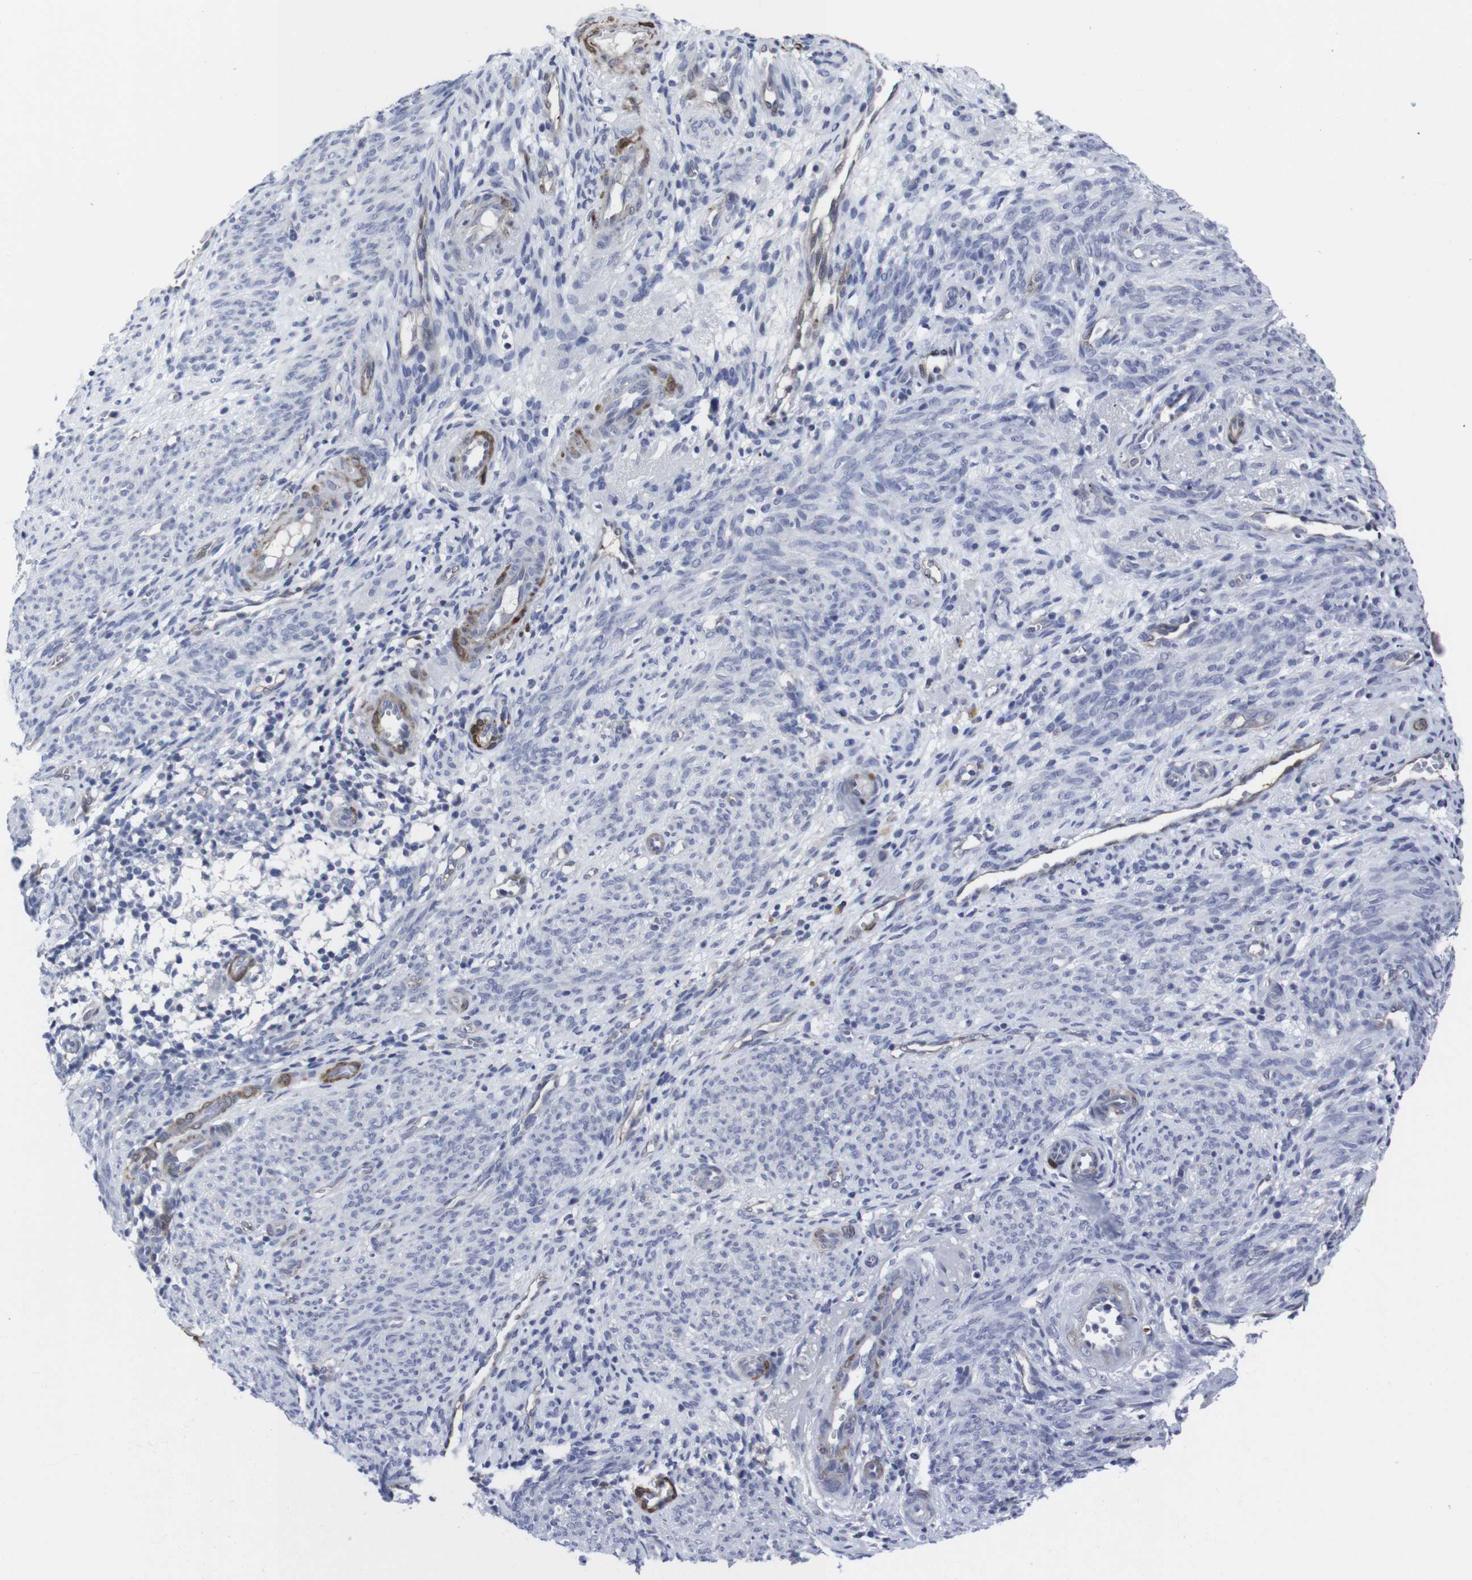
{"staining": {"intensity": "negative", "quantity": "none", "location": "none"}, "tissue": "endometrium", "cell_type": "Cells in endometrial stroma", "image_type": "normal", "snomed": [{"axis": "morphology", "description": "Normal tissue, NOS"}, {"axis": "morphology", "description": "Adenocarcinoma, NOS"}, {"axis": "topography", "description": "Endometrium"}, {"axis": "topography", "description": "Ovary"}], "caption": "High power microscopy micrograph of an immunohistochemistry (IHC) image of normal endometrium, revealing no significant positivity in cells in endometrial stroma.", "gene": "SNCG", "patient": {"sex": "female", "age": 68}}